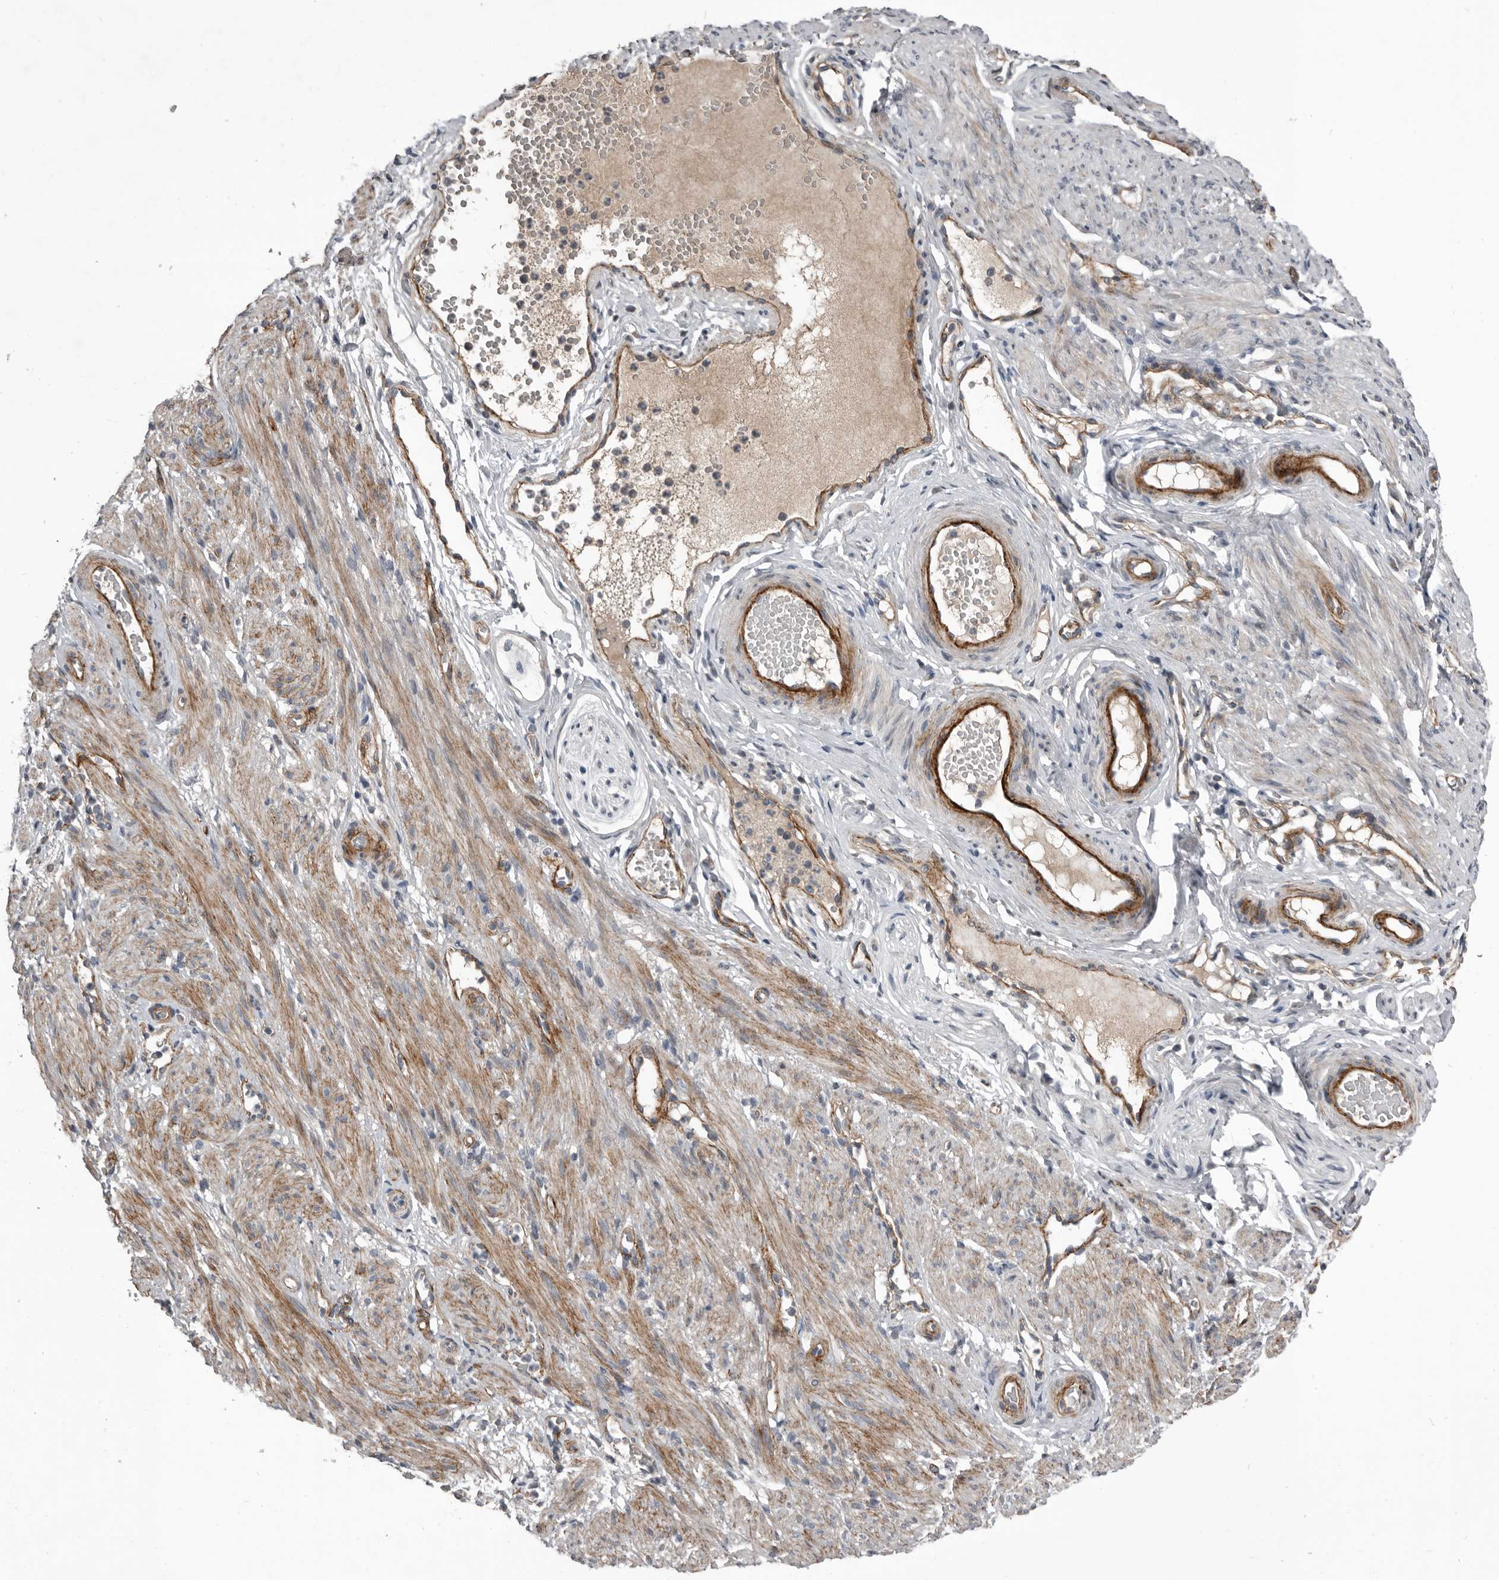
{"staining": {"intensity": "negative", "quantity": "none", "location": "none"}, "tissue": "adipose tissue", "cell_type": "Adipocytes", "image_type": "normal", "snomed": [{"axis": "morphology", "description": "Normal tissue, NOS"}, {"axis": "topography", "description": "Smooth muscle"}, {"axis": "topography", "description": "Peripheral nerve tissue"}], "caption": "A high-resolution photomicrograph shows immunohistochemistry (IHC) staining of benign adipose tissue, which reveals no significant expression in adipocytes. Nuclei are stained in blue.", "gene": "C1orf216", "patient": {"sex": "female", "age": 39}}